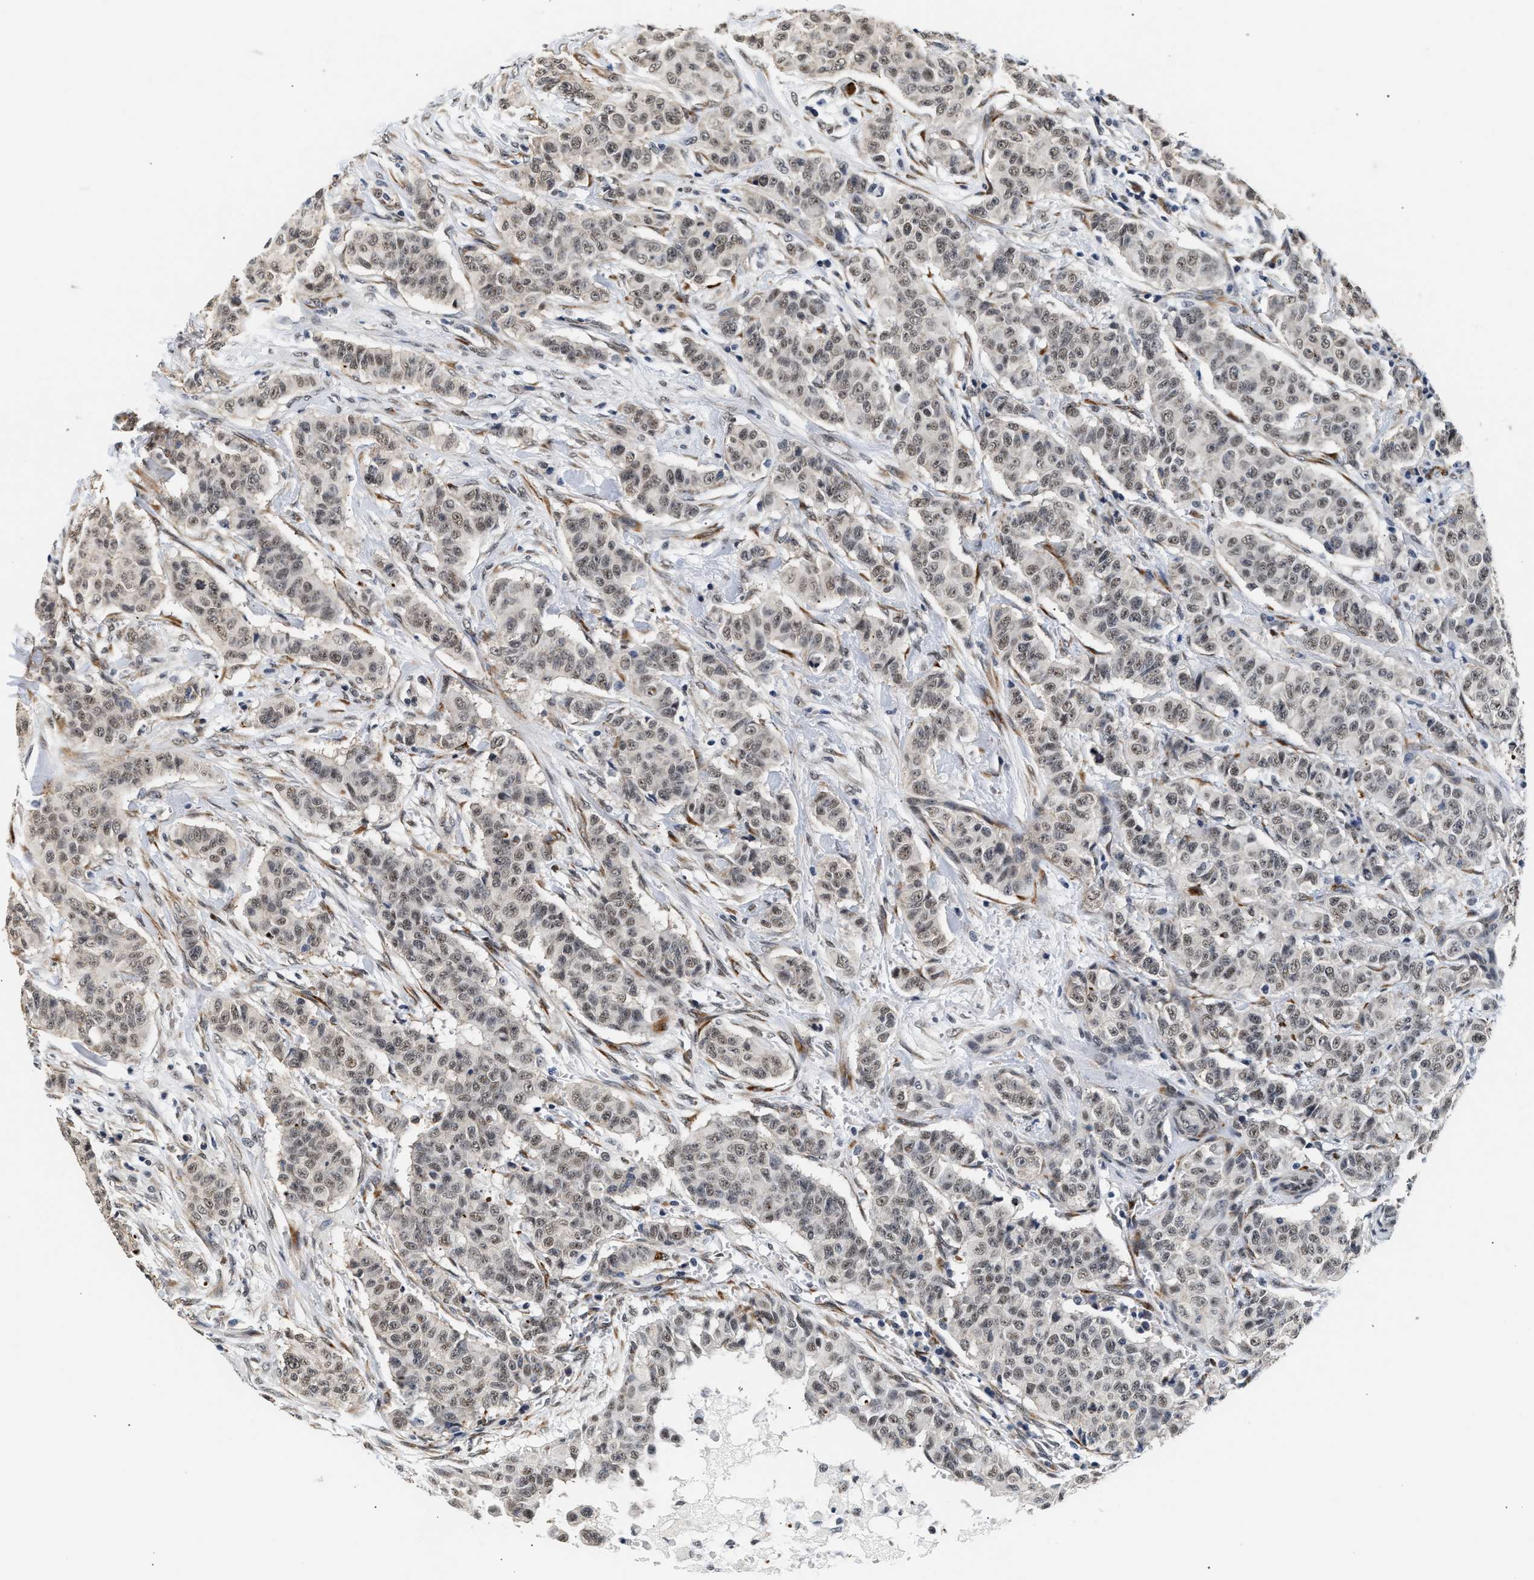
{"staining": {"intensity": "weak", "quantity": ">75%", "location": "nuclear"}, "tissue": "breast cancer", "cell_type": "Tumor cells", "image_type": "cancer", "snomed": [{"axis": "morphology", "description": "Normal tissue, NOS"}, {"axis": "morphology", "description": "Duct carcinoma"}, {"axis": "topography", "description": "Breast"}], "caption": "A micrograph showing weak nuclear staining in approximately >75% of tumor cells in breast cancer, as visualized by brown immunohistochemical staining.", "gene": "THOC1", "patient": {"sex": "female", "age": 40}}